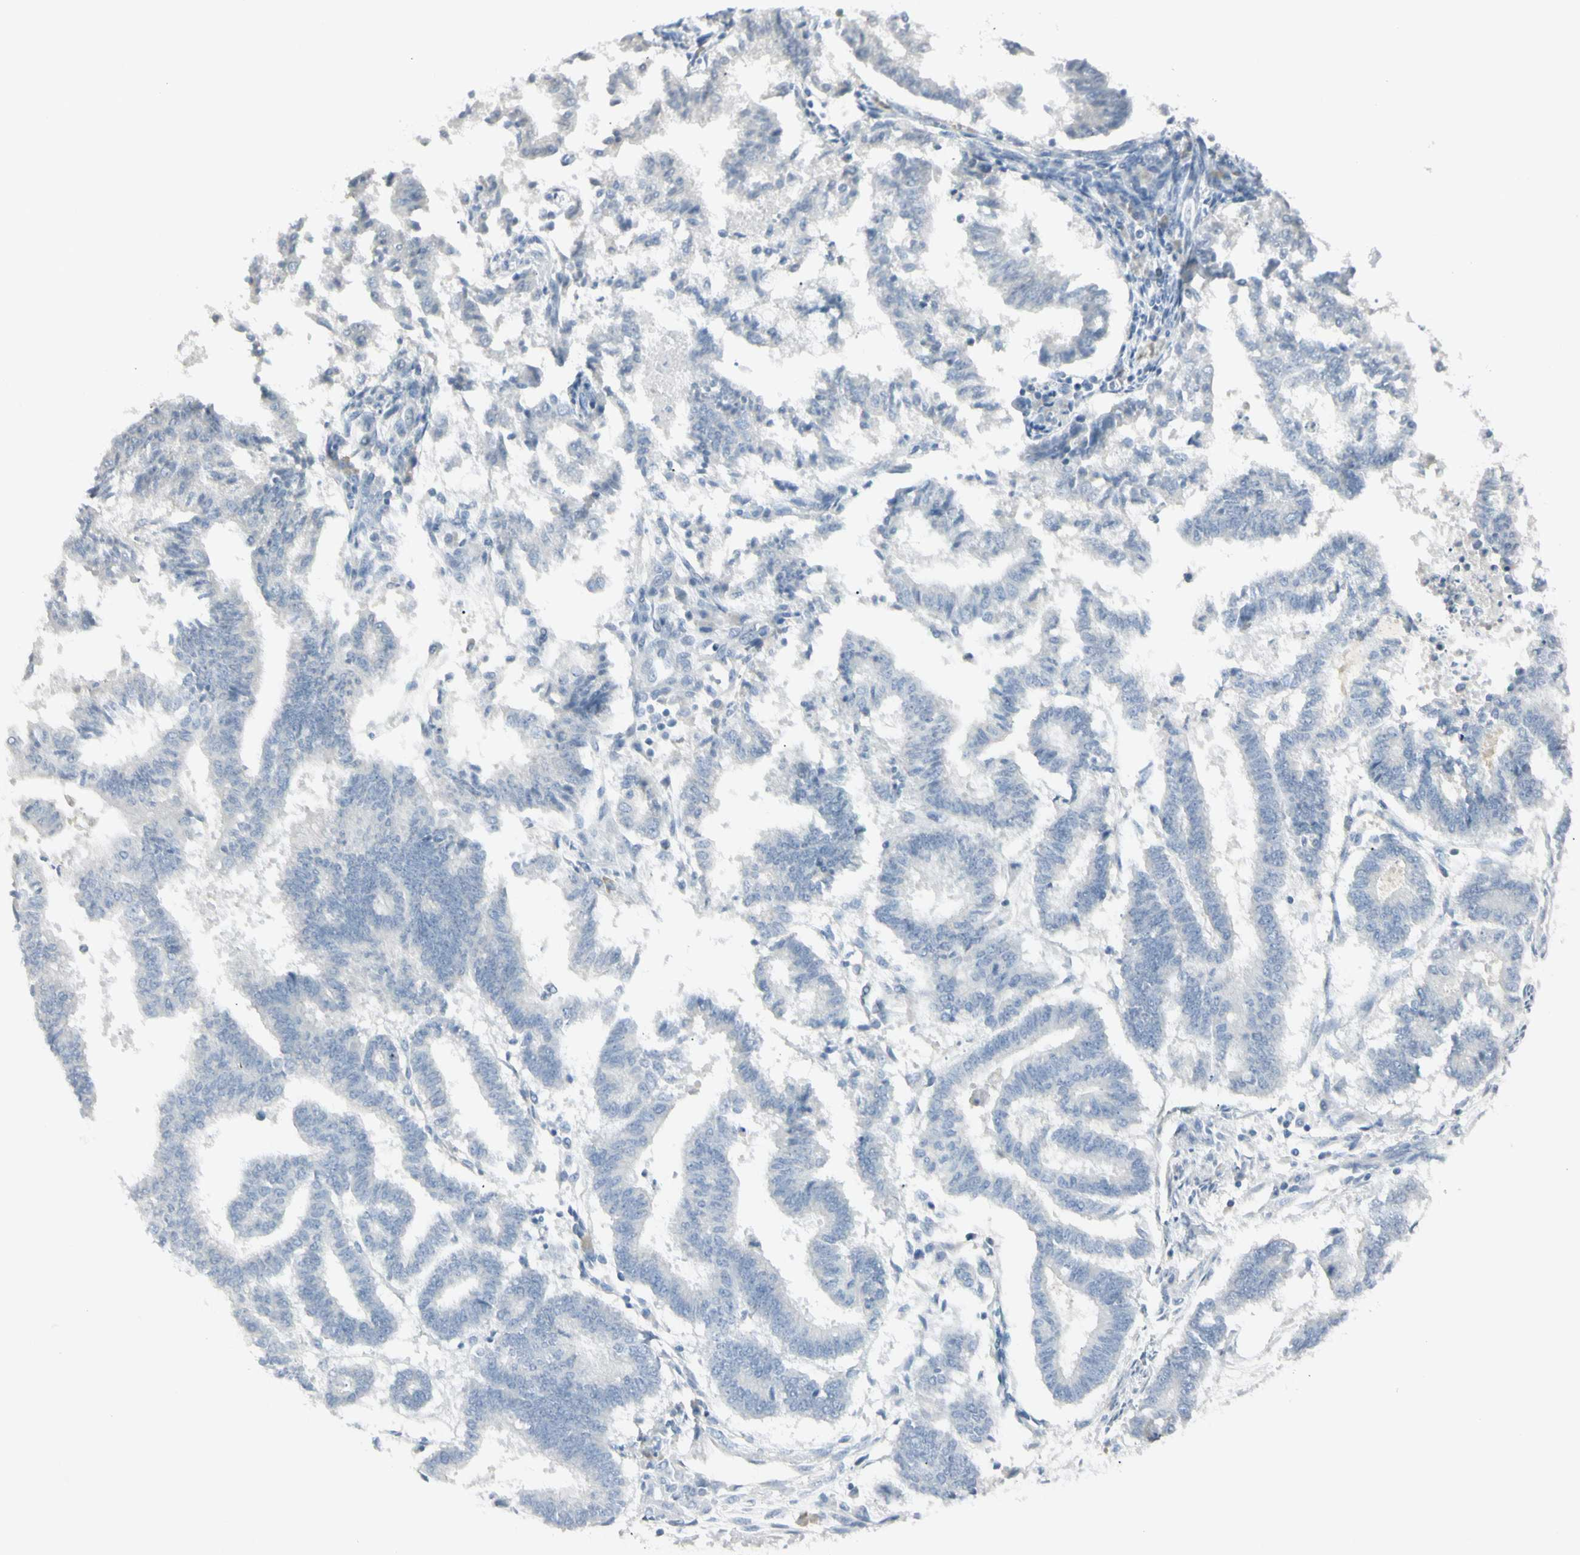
{"staining": {"intensity": "negative", "quantity": "none", "location": "none"}, "tissue": "endometrial cancer", "cell_type": "Tumor cells", "image_type": "cancer", "snomed": [{"axis": "morphology", "description": "Necrosis, NOS"}, {"axis": "morphology", "description": "Adenocarcinoma, NOS"}, {"axis": "topography", "description": "Endometrium"}], "caption": "Tumor cells show no significant expression in endometrial cancer (adenocarcinoma).", "gene": "PIP", "patient": {"sex": "female", "age": 79}}